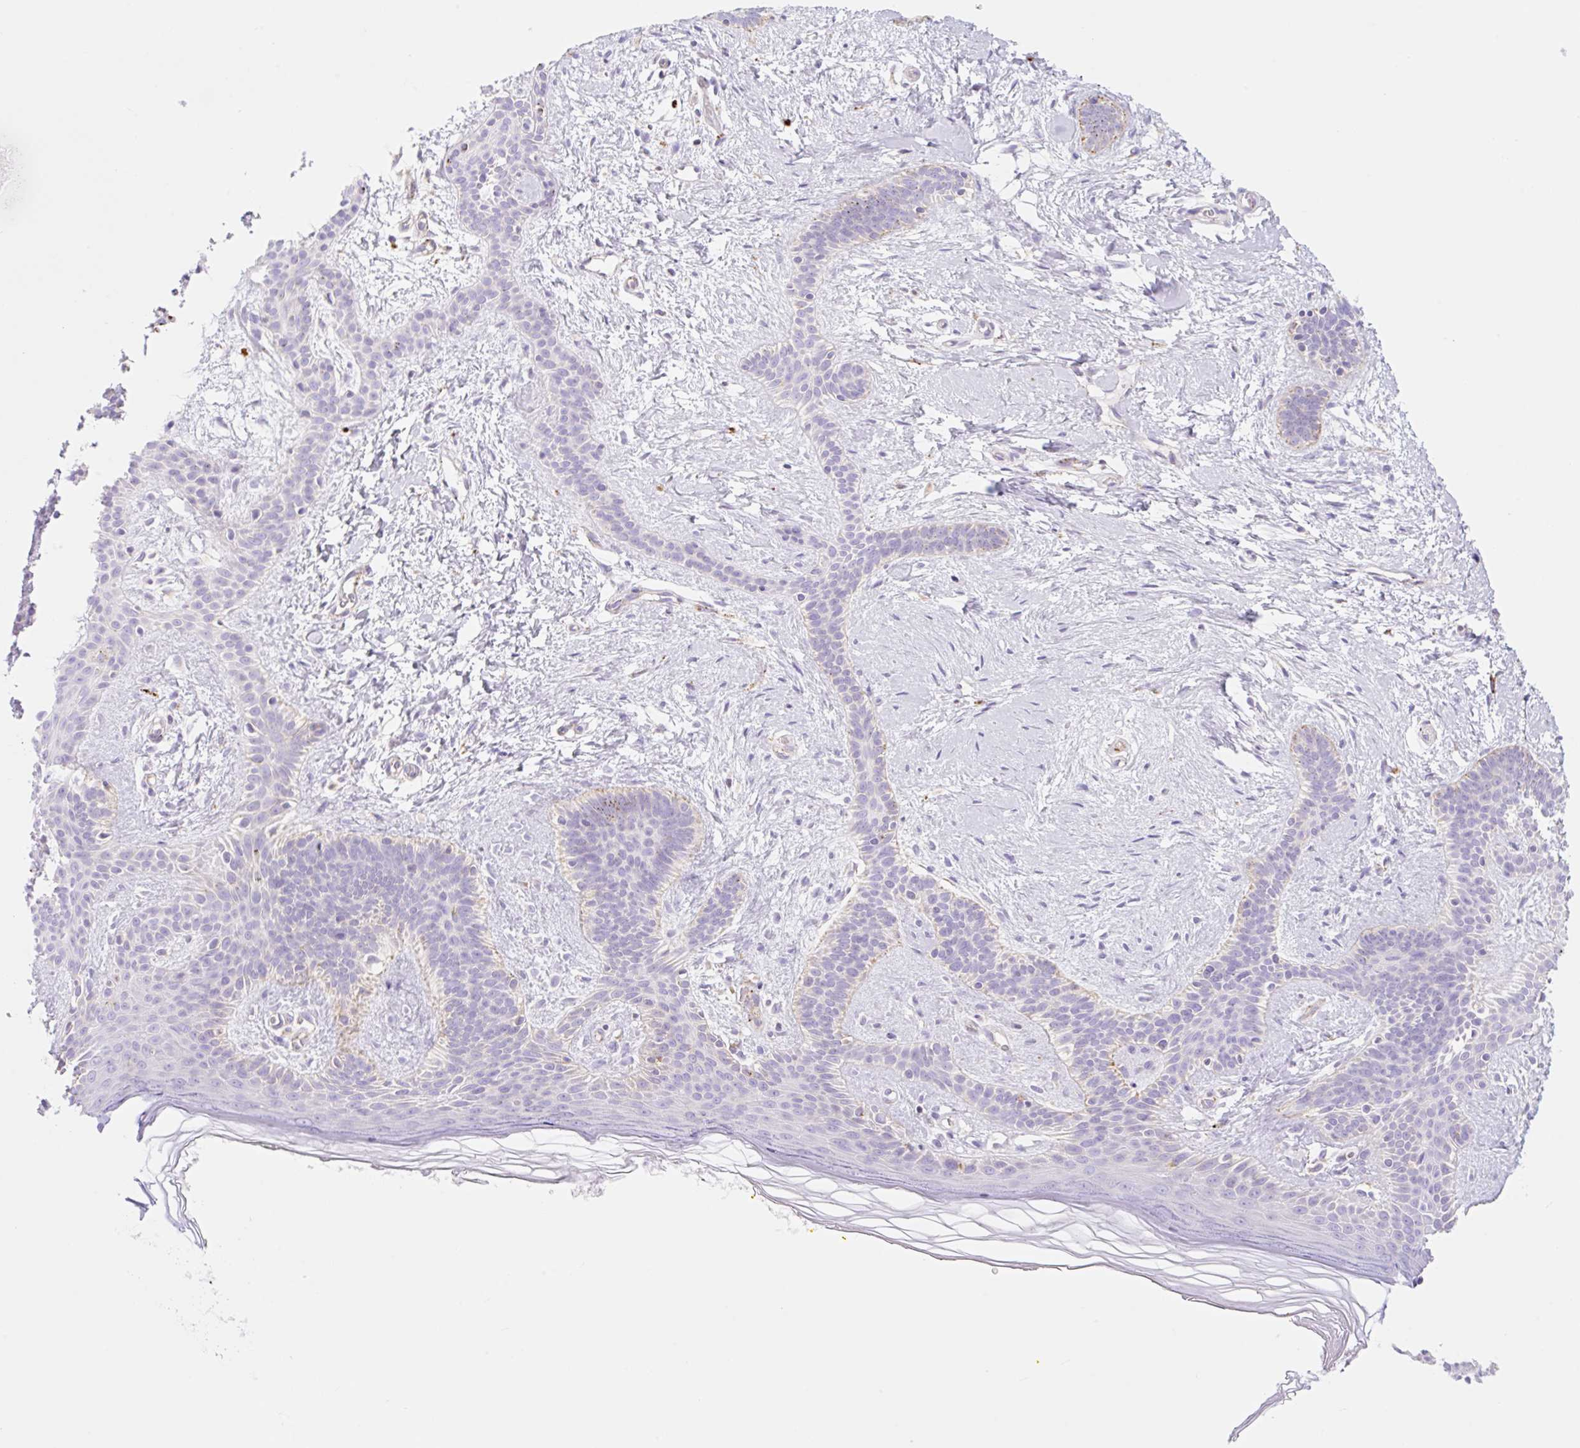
{"staining": {"intensity": "negative", "quantity": "none", "location": "none"}, "tissue": "skin cancer", "cell_type": "Tumor cells", "image_type": "cancer", "snomed": [{"axis": "morphology", "description": "Basal cell carcinoma"}, {"axis": "topography", "description": "Skin"}], "caption": "The histopathology image displays no staining of tumor cells in skin basal cell carcinoma.", "gene": "CLEC3A", "patient": {"sex": "male", "age": 78}}